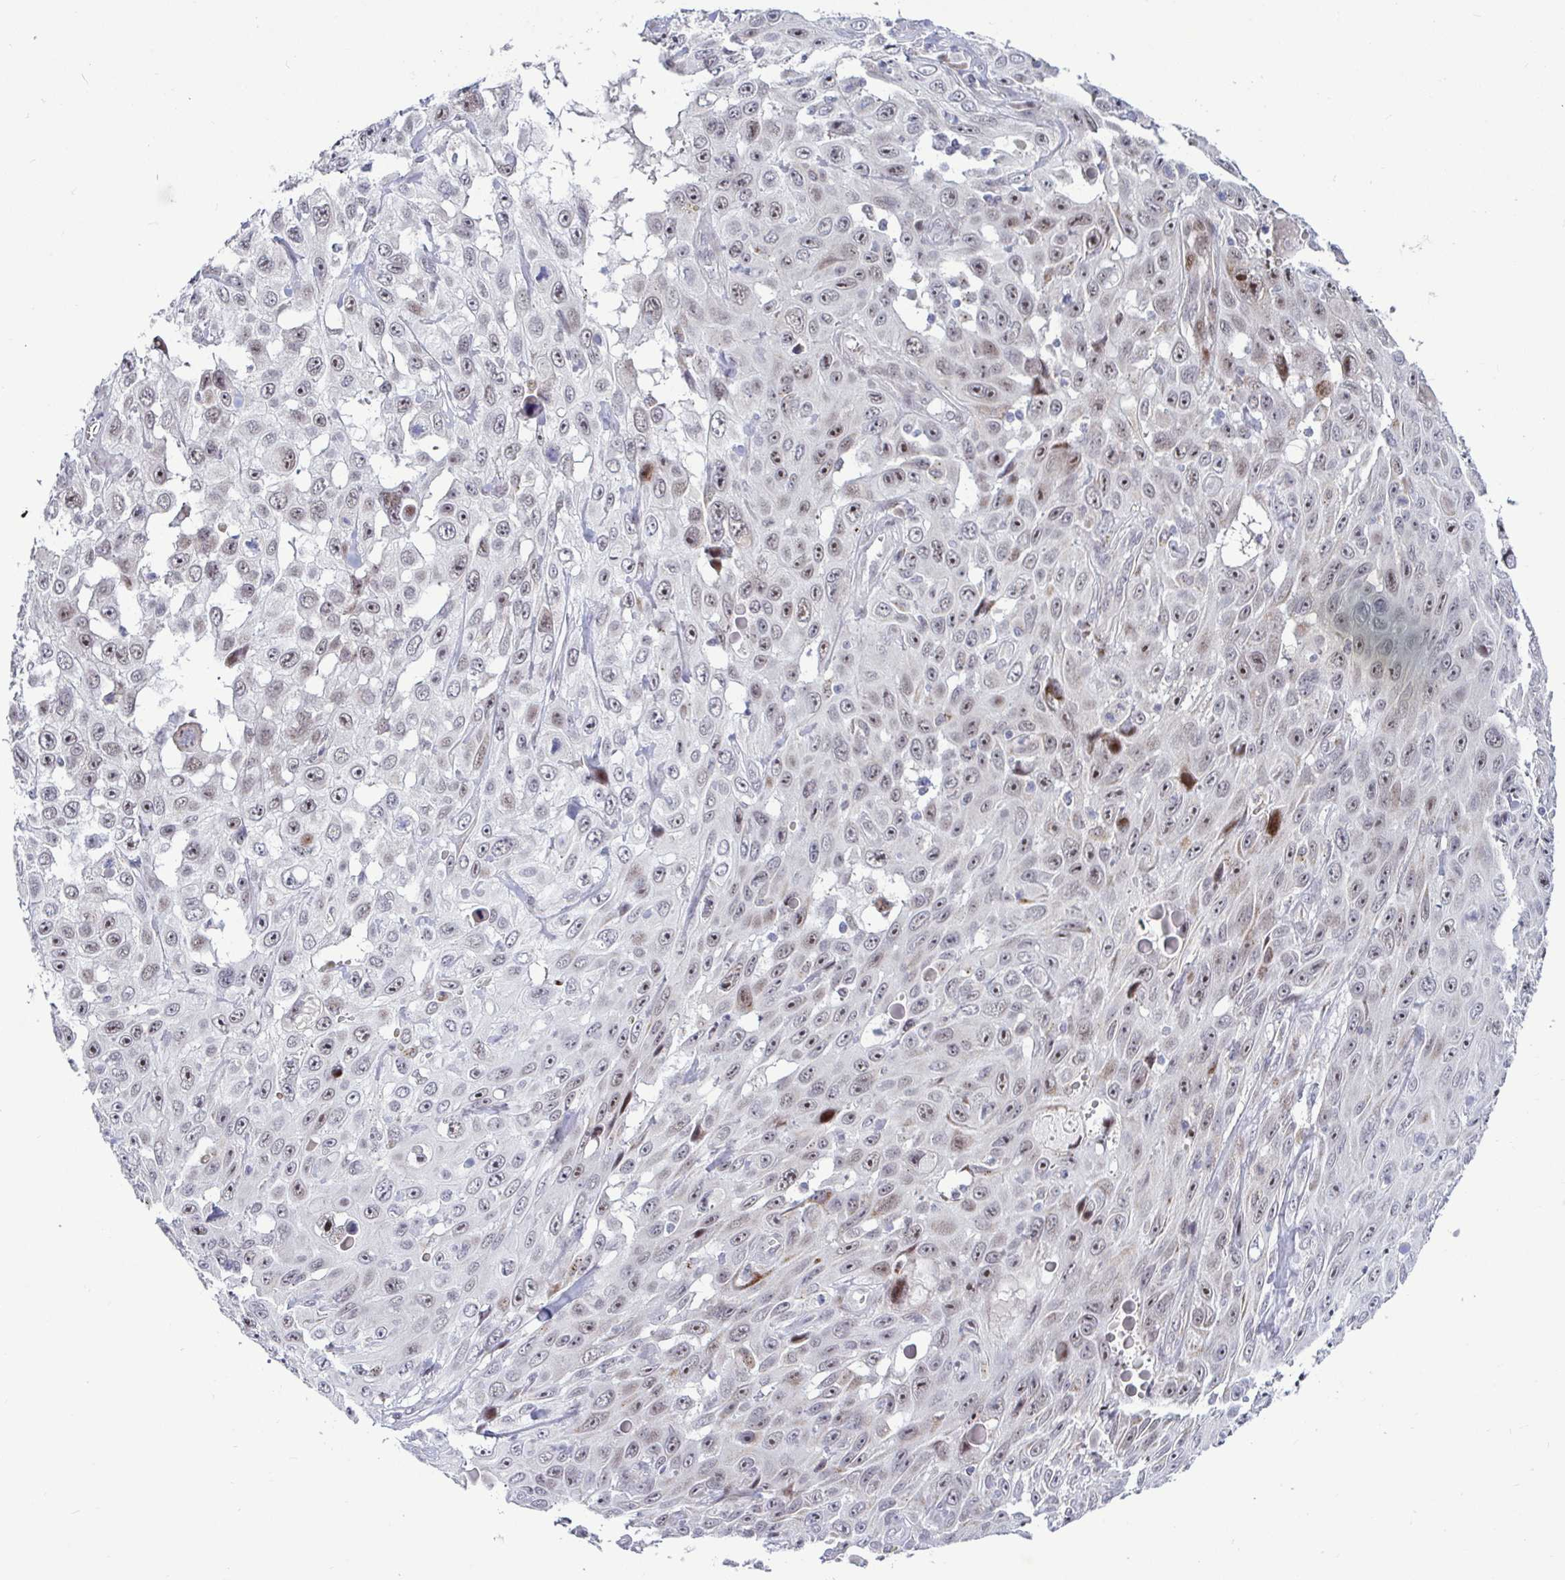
{"staining": {"intensity": "weak", "quantity": "25%-75%", "location": "nuclear"}, "tissue": "skin cancer", "cell_type": "Tumor cells", "image_type": "cancer", "snomed": [{"axis": "morphology", "description": "Squamous cell carcinoma, NOS"}, {"axis": "topography", "description": "Skin"}], "caption": "Protein staining by immunohistochemistry (IHC) reveals weak nuclear expression in approximately 25%-75% of tumor cells in skin cancer.", "gene": "DZIP1", "patient": {"sex": "male", "age": 82}}